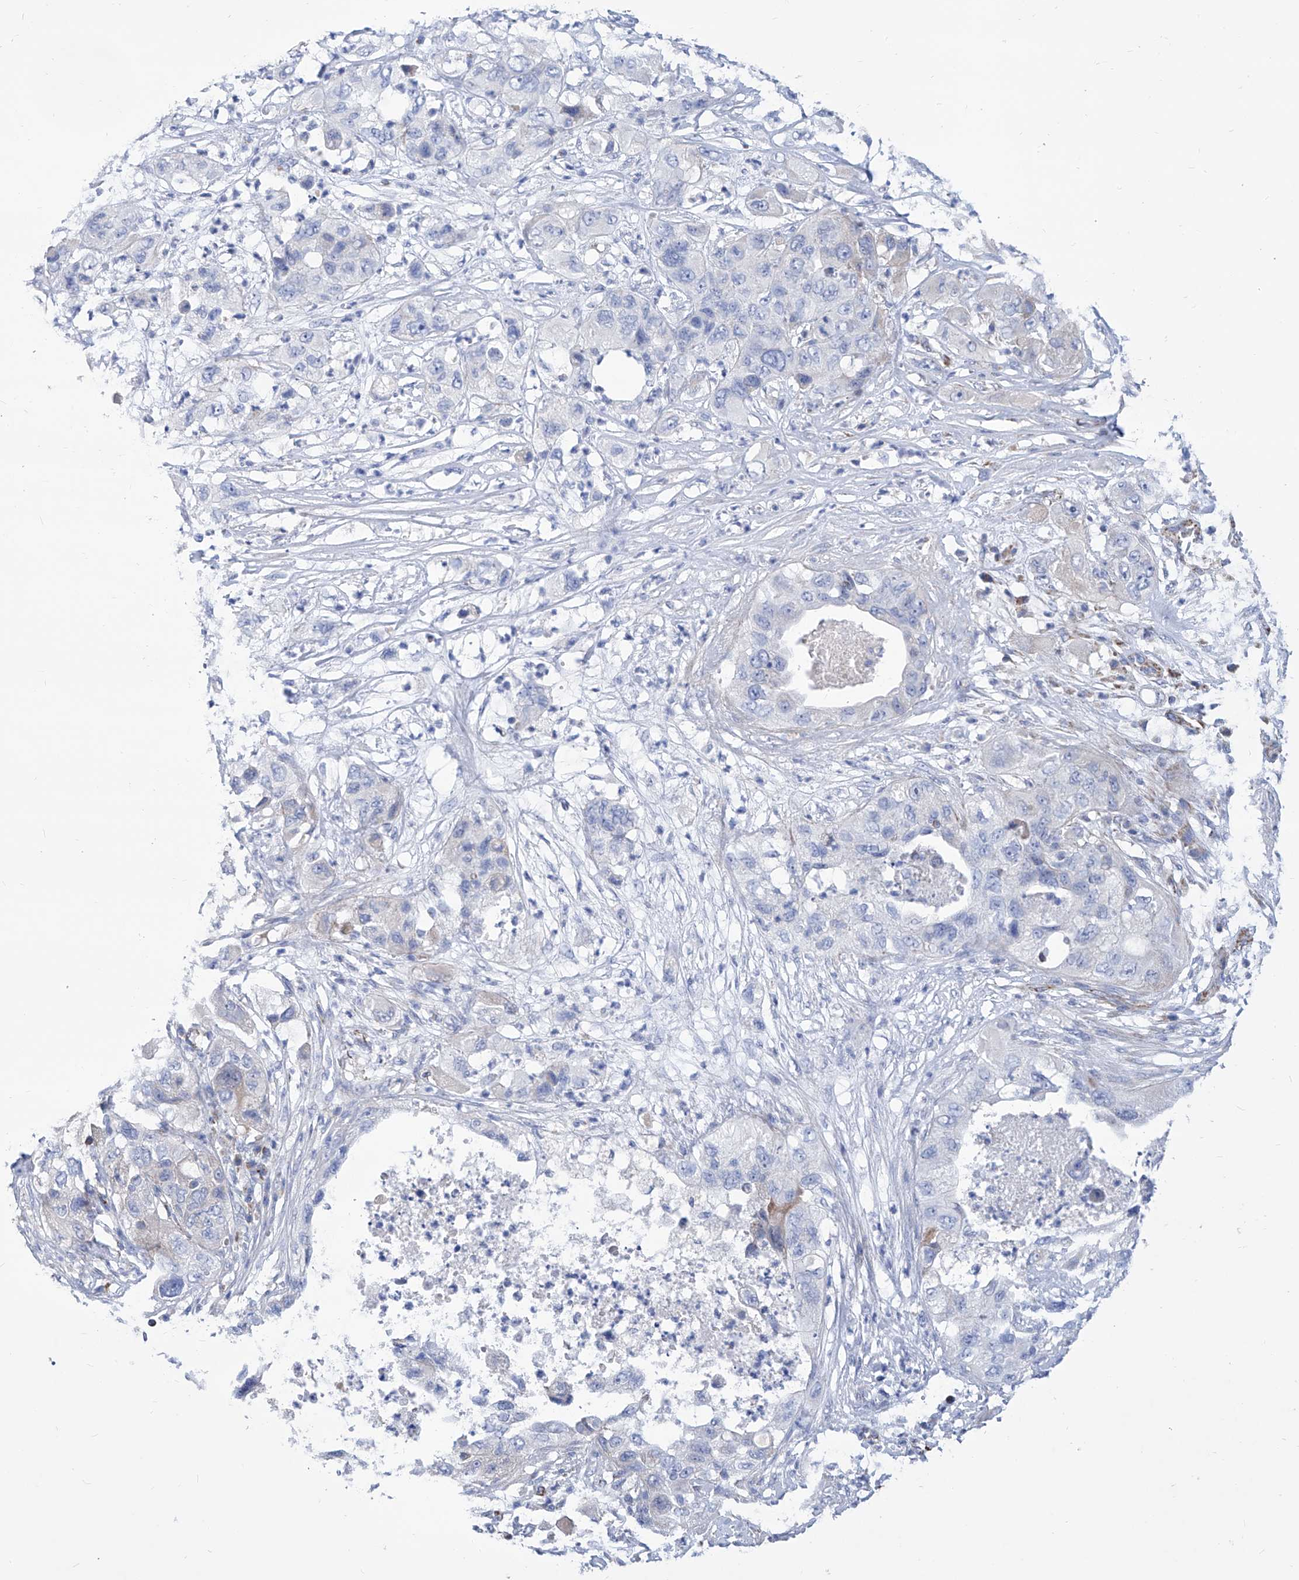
{"staining": {"intensity": "negative", "quantity": "none", "location": "none"}, "tissue": "pancreatic cancer", "cell_type": "Tumor cells", "image_type": "cancer", "snomed": [{"axis": "morphology", "description": "Adenocarcinoma, NOS"}, {"axis": "topography", "description": "Pancreas"}], "caption": "DAB immunohistochemical staining of human pancreatic cancer reveals no significant staining in tumor cells.", "gene": "SRBD1", "patient": {"sex": "female", "age": 78}}